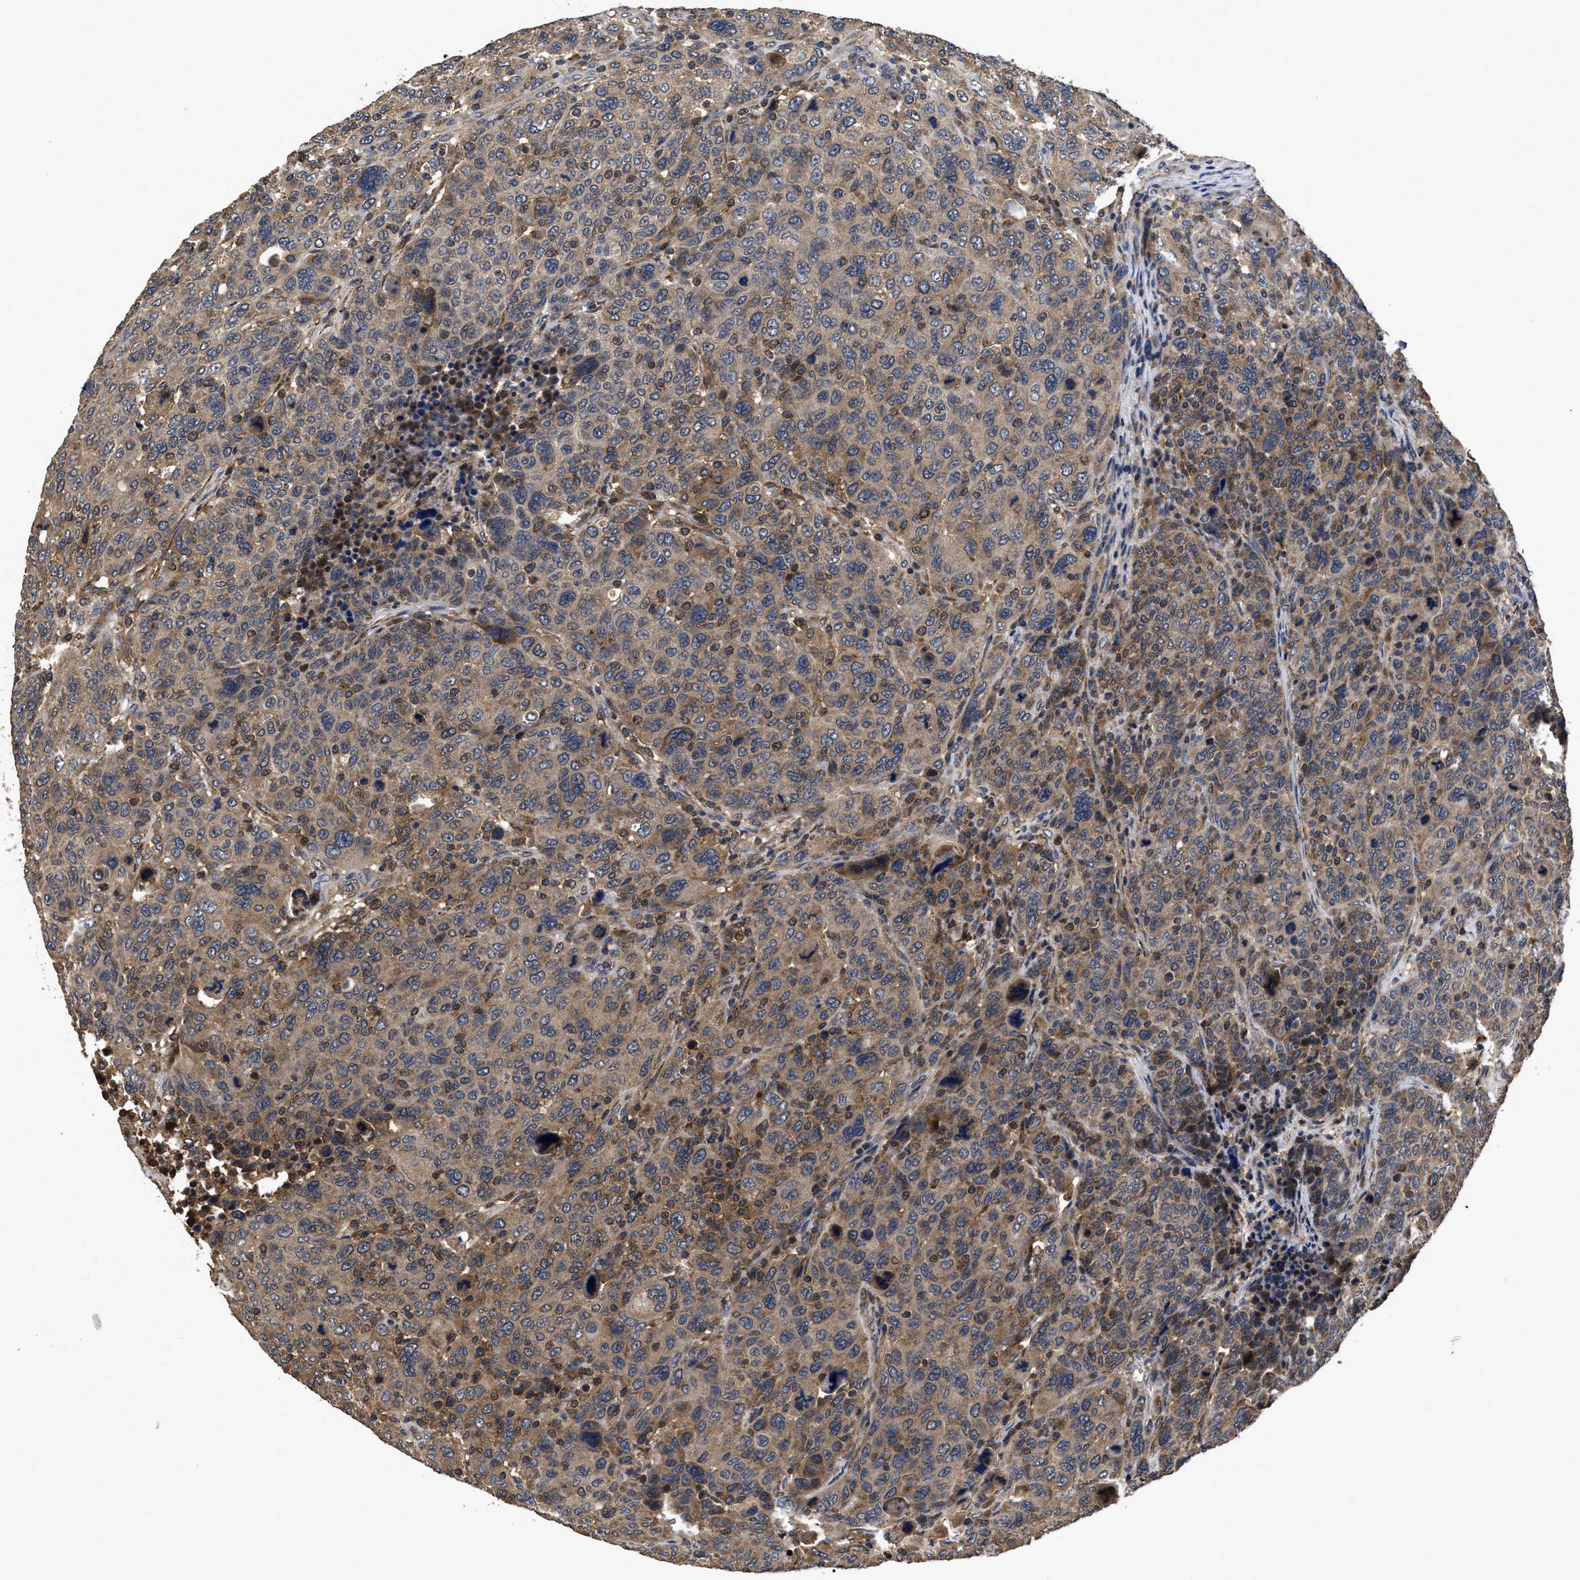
{"staining": {"intensity": "moderate", "quantity": ">75%", "location": "cytoplasmic/membranous"}, "tissue": "breast cancer", "cell_type": "Tumor cells", "image_type": "cancer", "snomed": [{"axis": "morphology", "description": "Duct carcinoma"}, {"axis": "topography", "description": "Breast"}], "caption": "Immunohistochemical staining of breast cancer displays moderate cytoplasmic/membranous protein positivity in about >75% of tumor cells. Nuclei are stained in blue.", "gene": "LRRC3", "patient": {"sex": "female", "age": 37}}